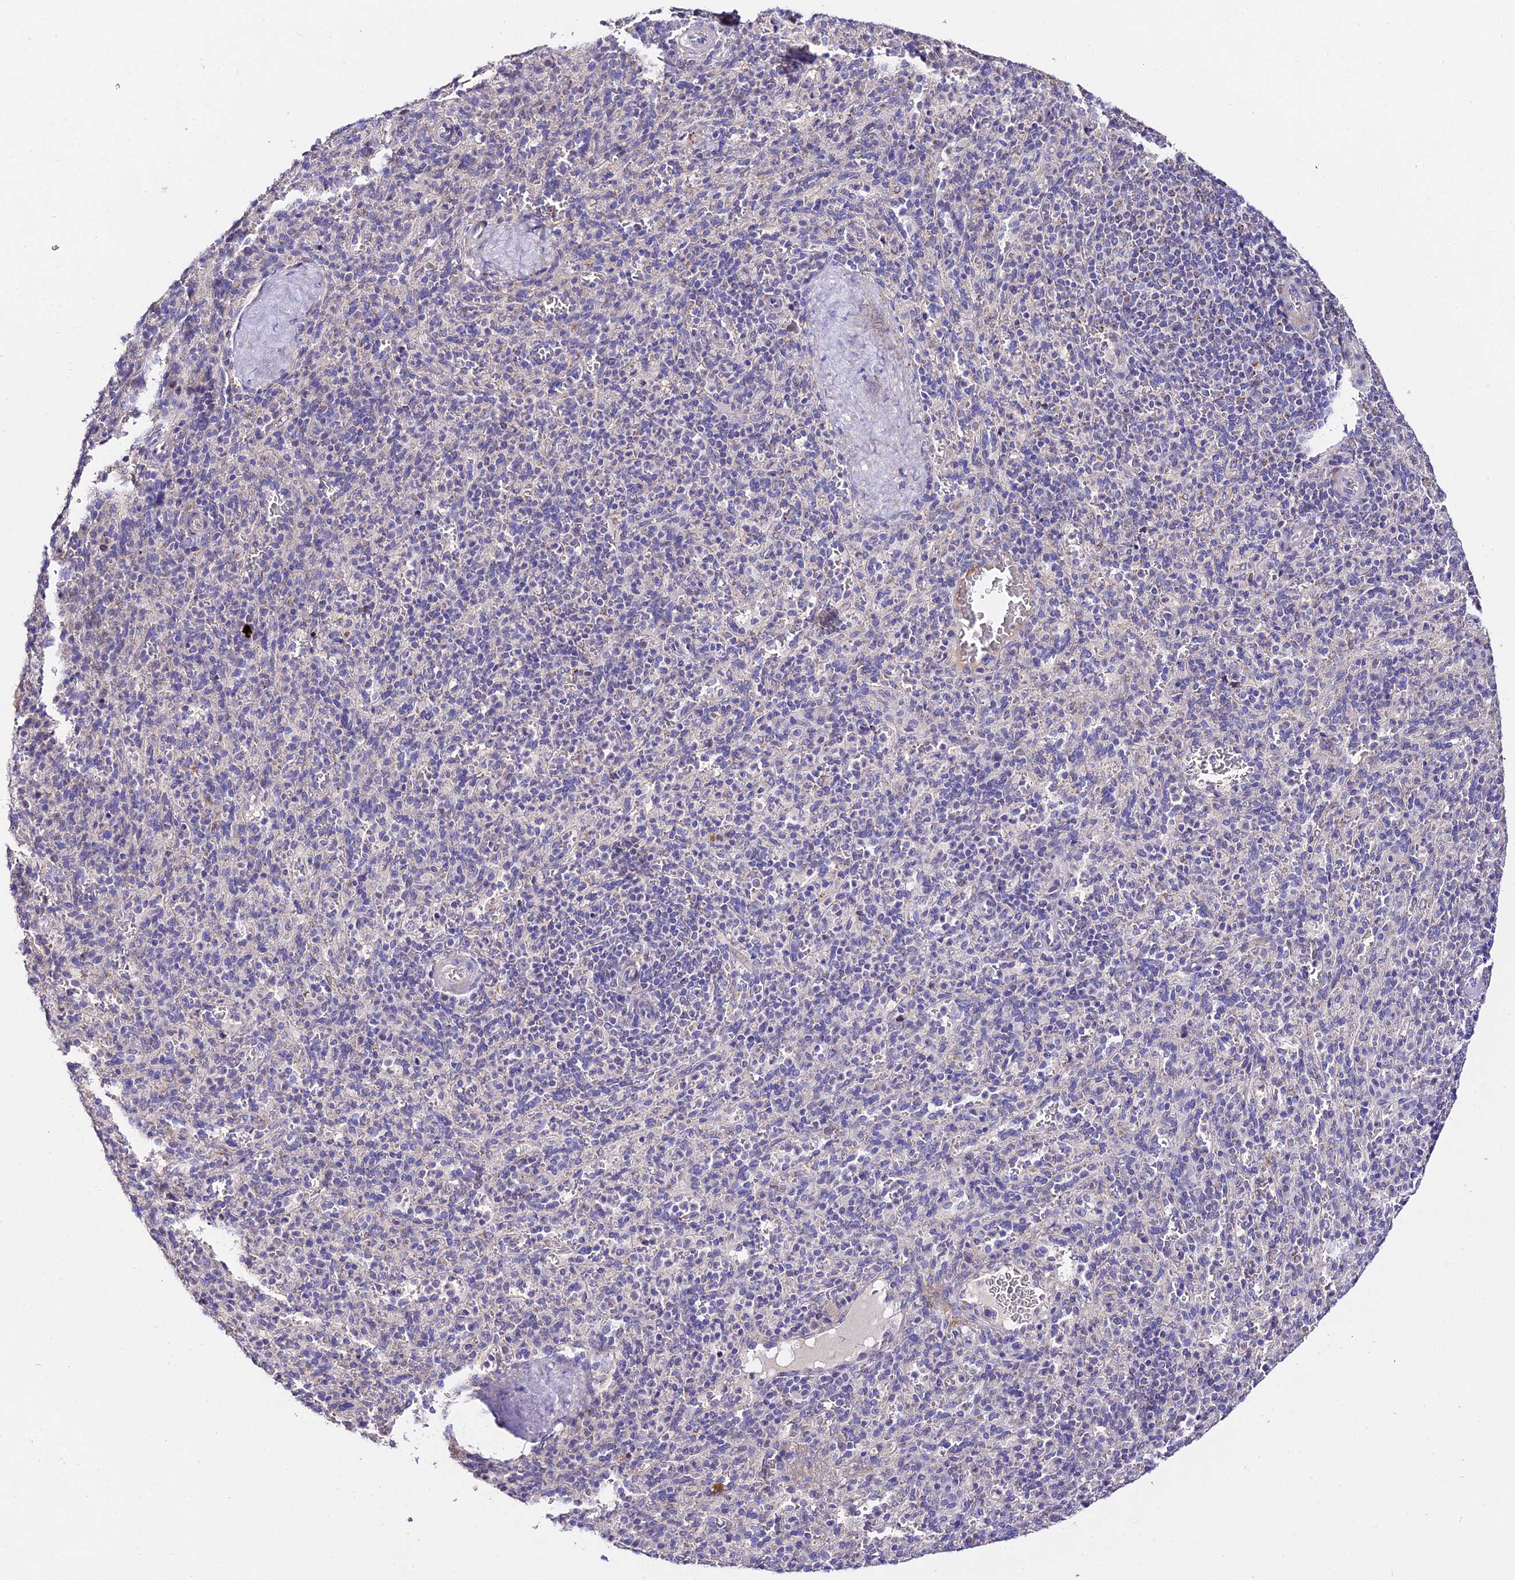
{"staining": {"intensity": "moderate", "quantity": "<25%", "location": "cytoplasmic/membranous"}, "tissue": "spleen", "cell_type": "Cells in red pulp", "image_type": "normal", "snomed": [{"axis": "morphology", "description": "Normal tissue, NOS"}, {"axis": "topography", "description": "Spleen"}], "caption": "This is a photomicrograph of immunohistochemistry staining of unremarkable spleen, which shows moderate positivity in the cytoplasmic/membranous of cells in red pulp.", "gene": "WDR5B", "patient": {"sex": "male", "age": 36}}